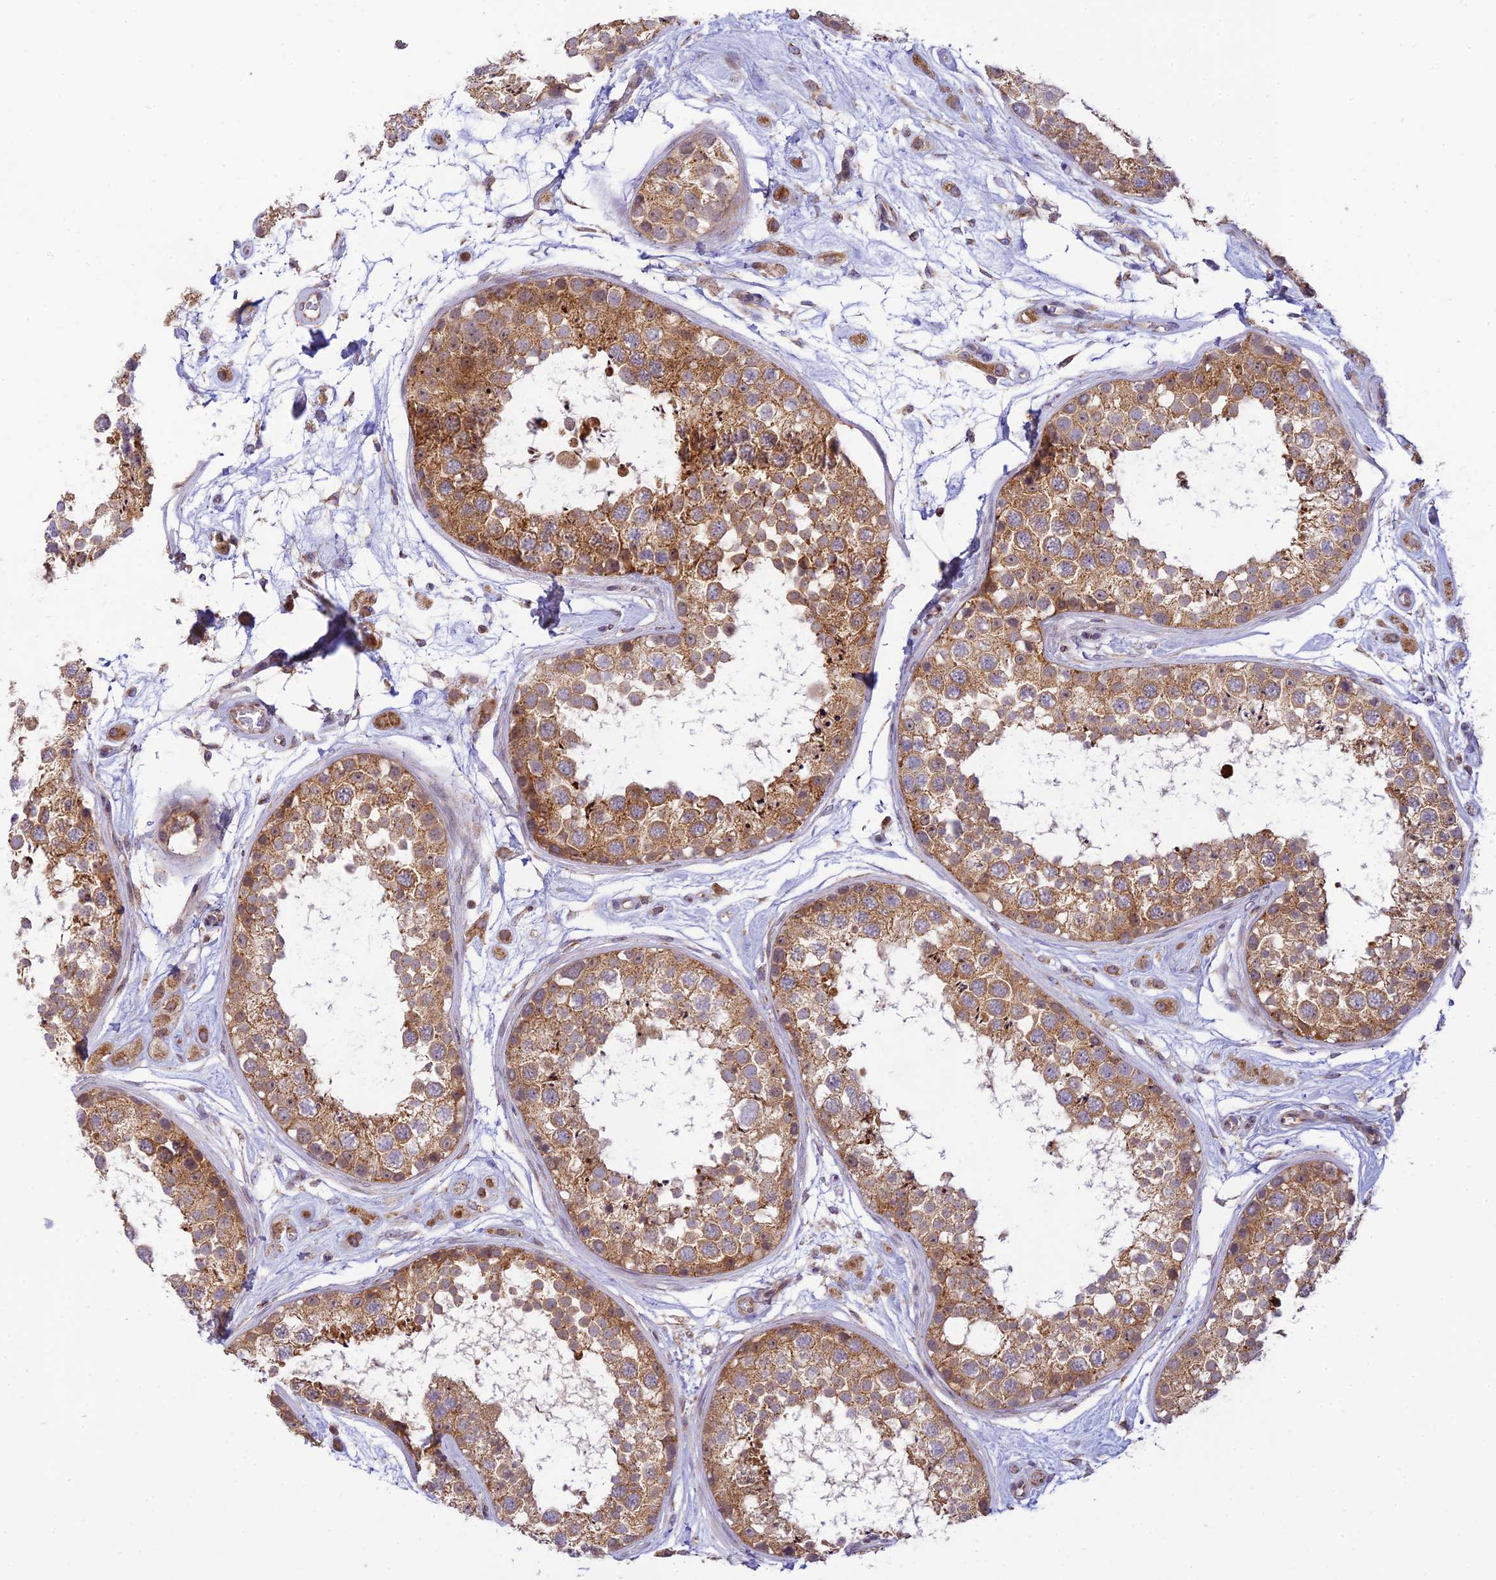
{"staining": {"intensity": "moderate", "quantity": ">75%", "location": "cytoplasmic/membranous"}, "tissue": "testis", "cell_type": "Cells in seminiferous ducts", "image_type": "normal", "snomed": [{"axis": "morphology", "description": "Normal tissue, NOS"}, {"axis": "topography", "description": "Testis"}], "caption": "Protein staining of normal testis reveals moderate cytoplasmic/membranous staining in about >75% of cells in seminiferous ducts. Using DAB (3,3'-diaminobenzidine) (brown) and hematoxylin (blue) stains, captured at high magnification using brightfield microscopy.", "gene": "HOOK2", "patient": {"sex": "male", "age": 25}}